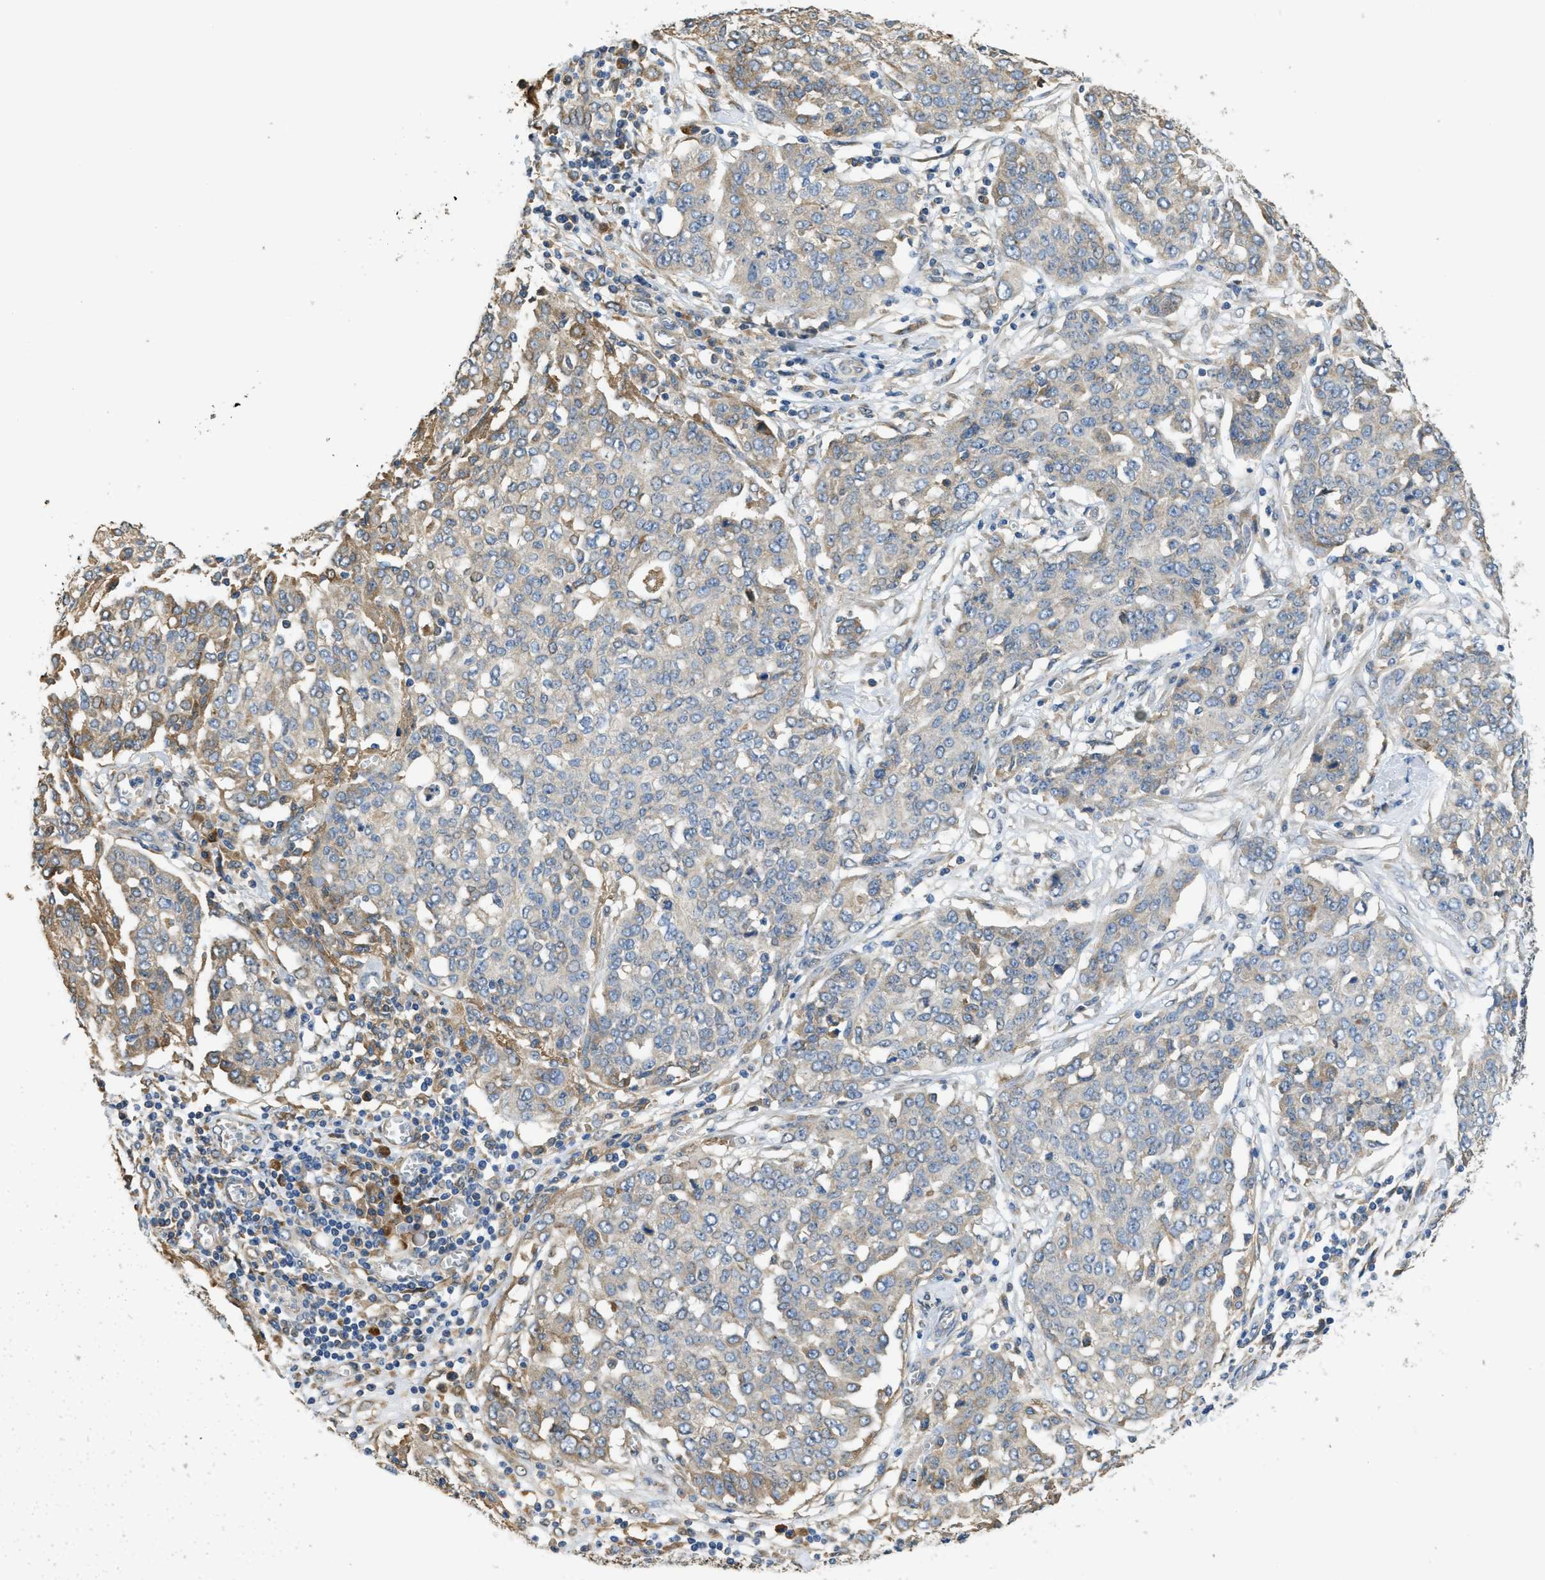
{"staining": {"intensity": "weak", "quantity": "<25%", "location": "cytoplasmic/membranous"}, "tissue": "ovarian cancer", "cell_type": "Tumor cells", "image_type": "cancer", "snomed": [{"axis": "morphology", "description": "Cystadenocarcinoma, serous, NOS"}, {"axis": "topography", "description": "Soft tissue"}, {"axis": "topography", "description": "Ovary"}], "caption": "Image shows no significant protein expression in tumor cells of ovarian serous cystadenocarcinoma.", "gene": "RIPK2", "patient": {"sex": "female", "age": 57}}